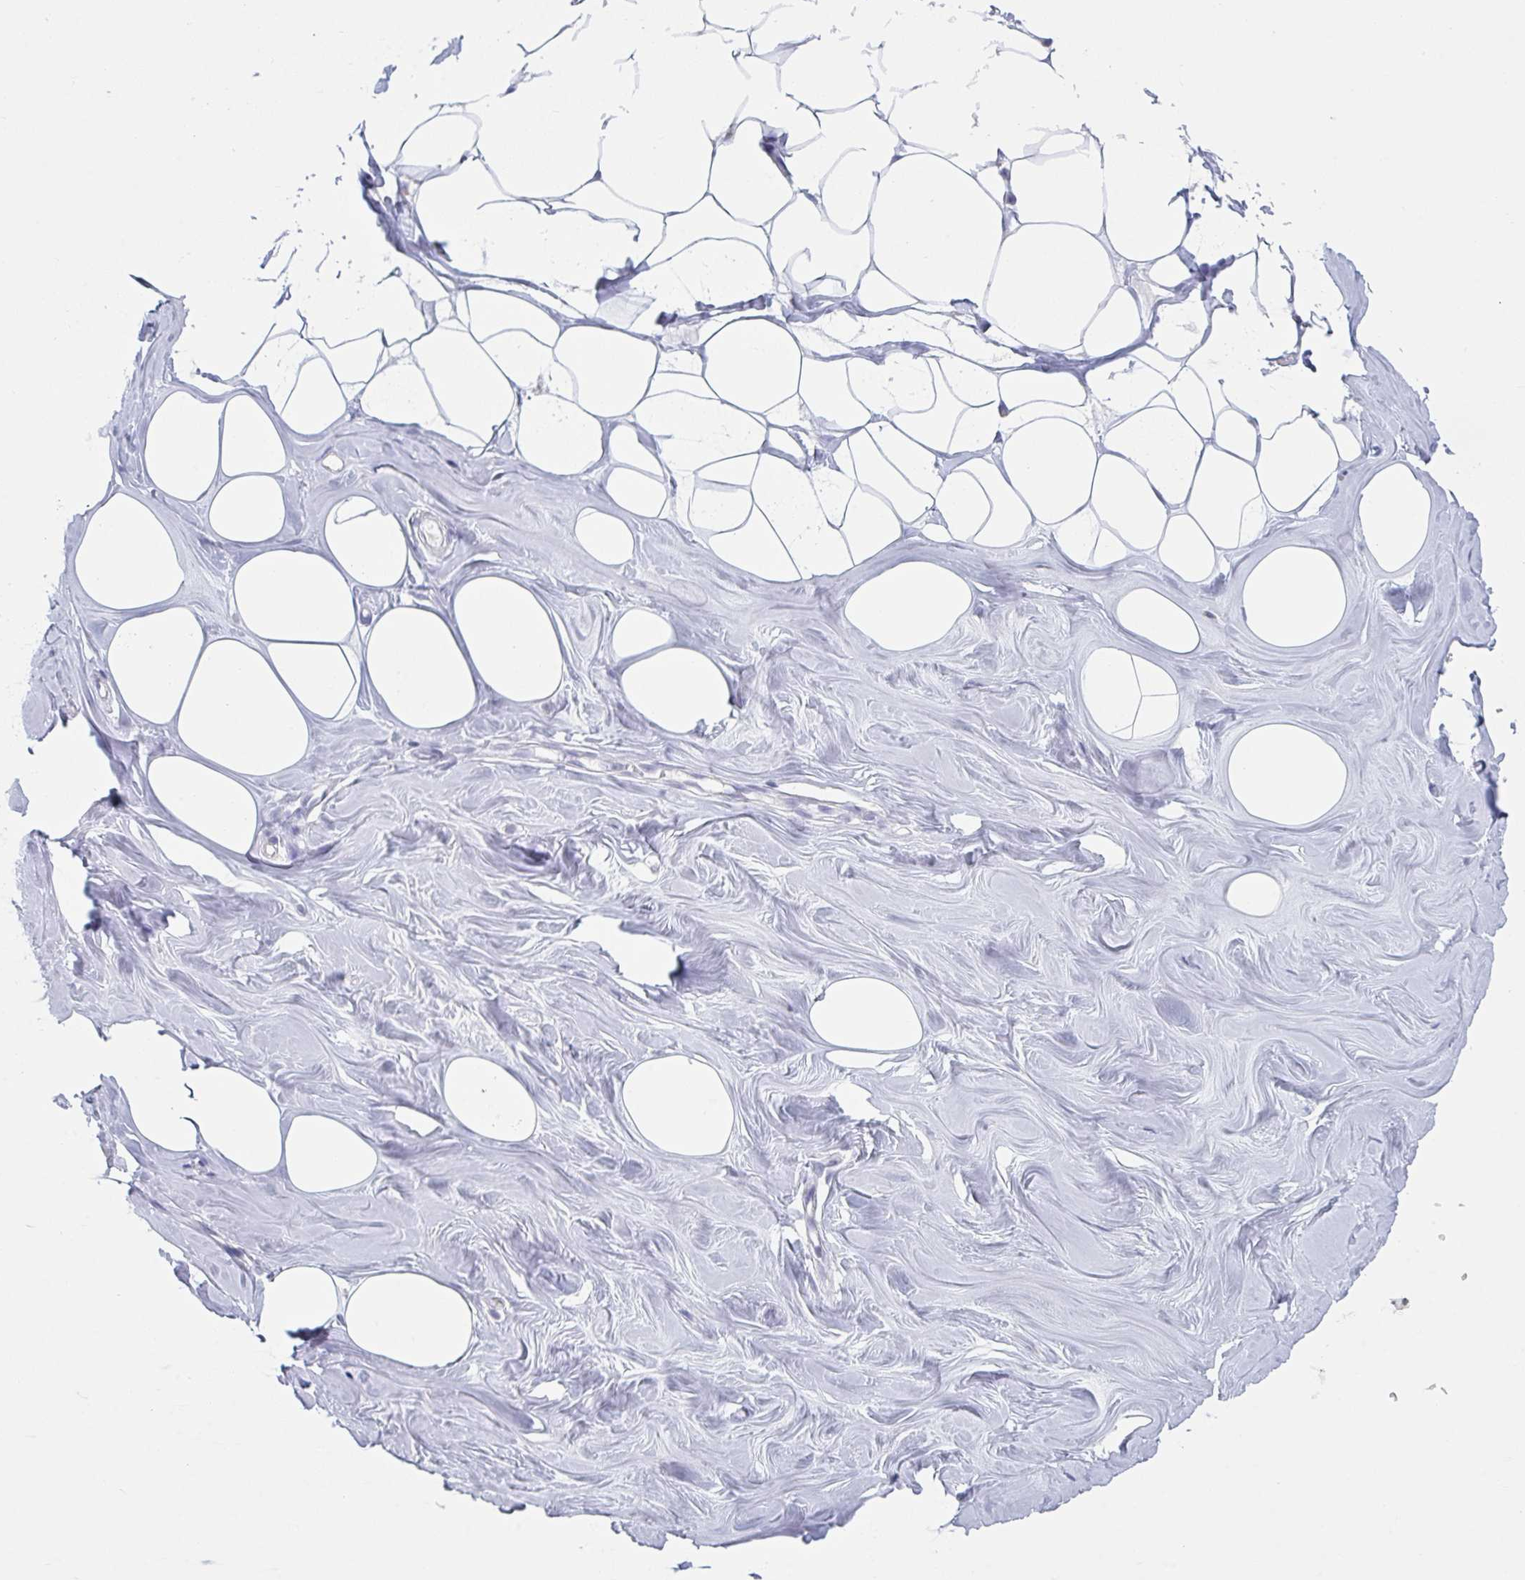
{"staining": {"intensity": "negative", "quantity": "none", "location": "none"}, "tissue": "breast", "cell_type": "Adipocytes", "image_type": "normal", "snomed": [{"axis": "morphology", "description": "Normal tissue, NOS"}, {"axis": "topography", "description": "Breast"}], "caption": "High power microscopy histopathology image of an immunohistochemistry (IHC) image of unremarkable breast, revealing no significant staining in adipocytes. (Stains: DAB (3,3'-diaminobenzidine) immunohistochemistry with hematoxylin counter stain, Microscopy: brightfield microscopy at high magnification).", "gene": "NIPSNAP1", "patient": {"sex": "female", "age": 27}}